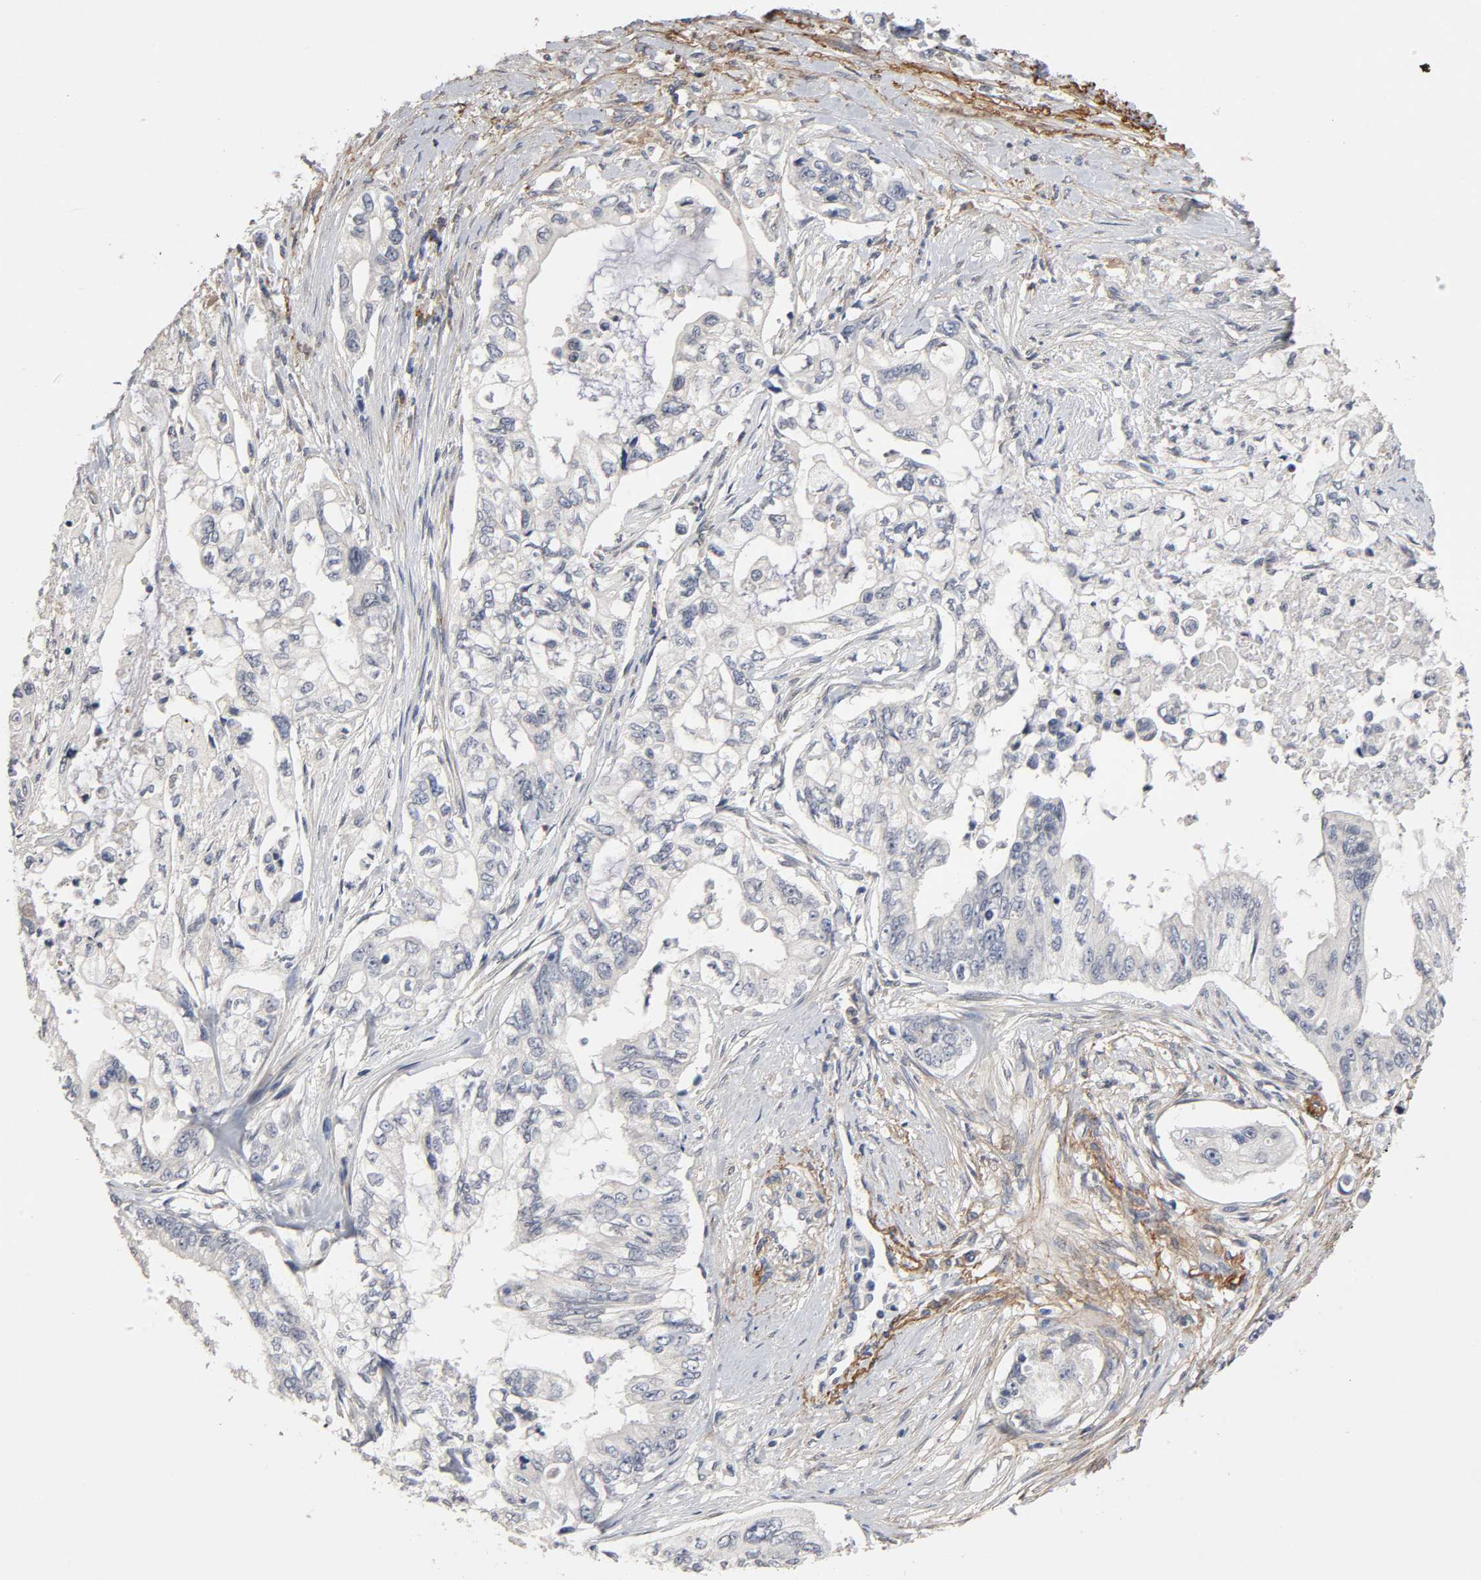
{"staining": {"intensity": "negative", "quantity": "none", "location": "none"}, "tissue": "pancreatic cancer", "cell_type": "Tumor cells", "image_type": "cancer", "snomed": [{"axis": "morphology", "description": "Normal tissue, NOS"}, {"axis": "topography", "description": "Pancreas"}], "caption": "The photomicrograph demonstrates no staining of tumor cells in pancreatic cancer.", "gene": "HDLBP", "patient": {"sex": "male", "age": 42}}